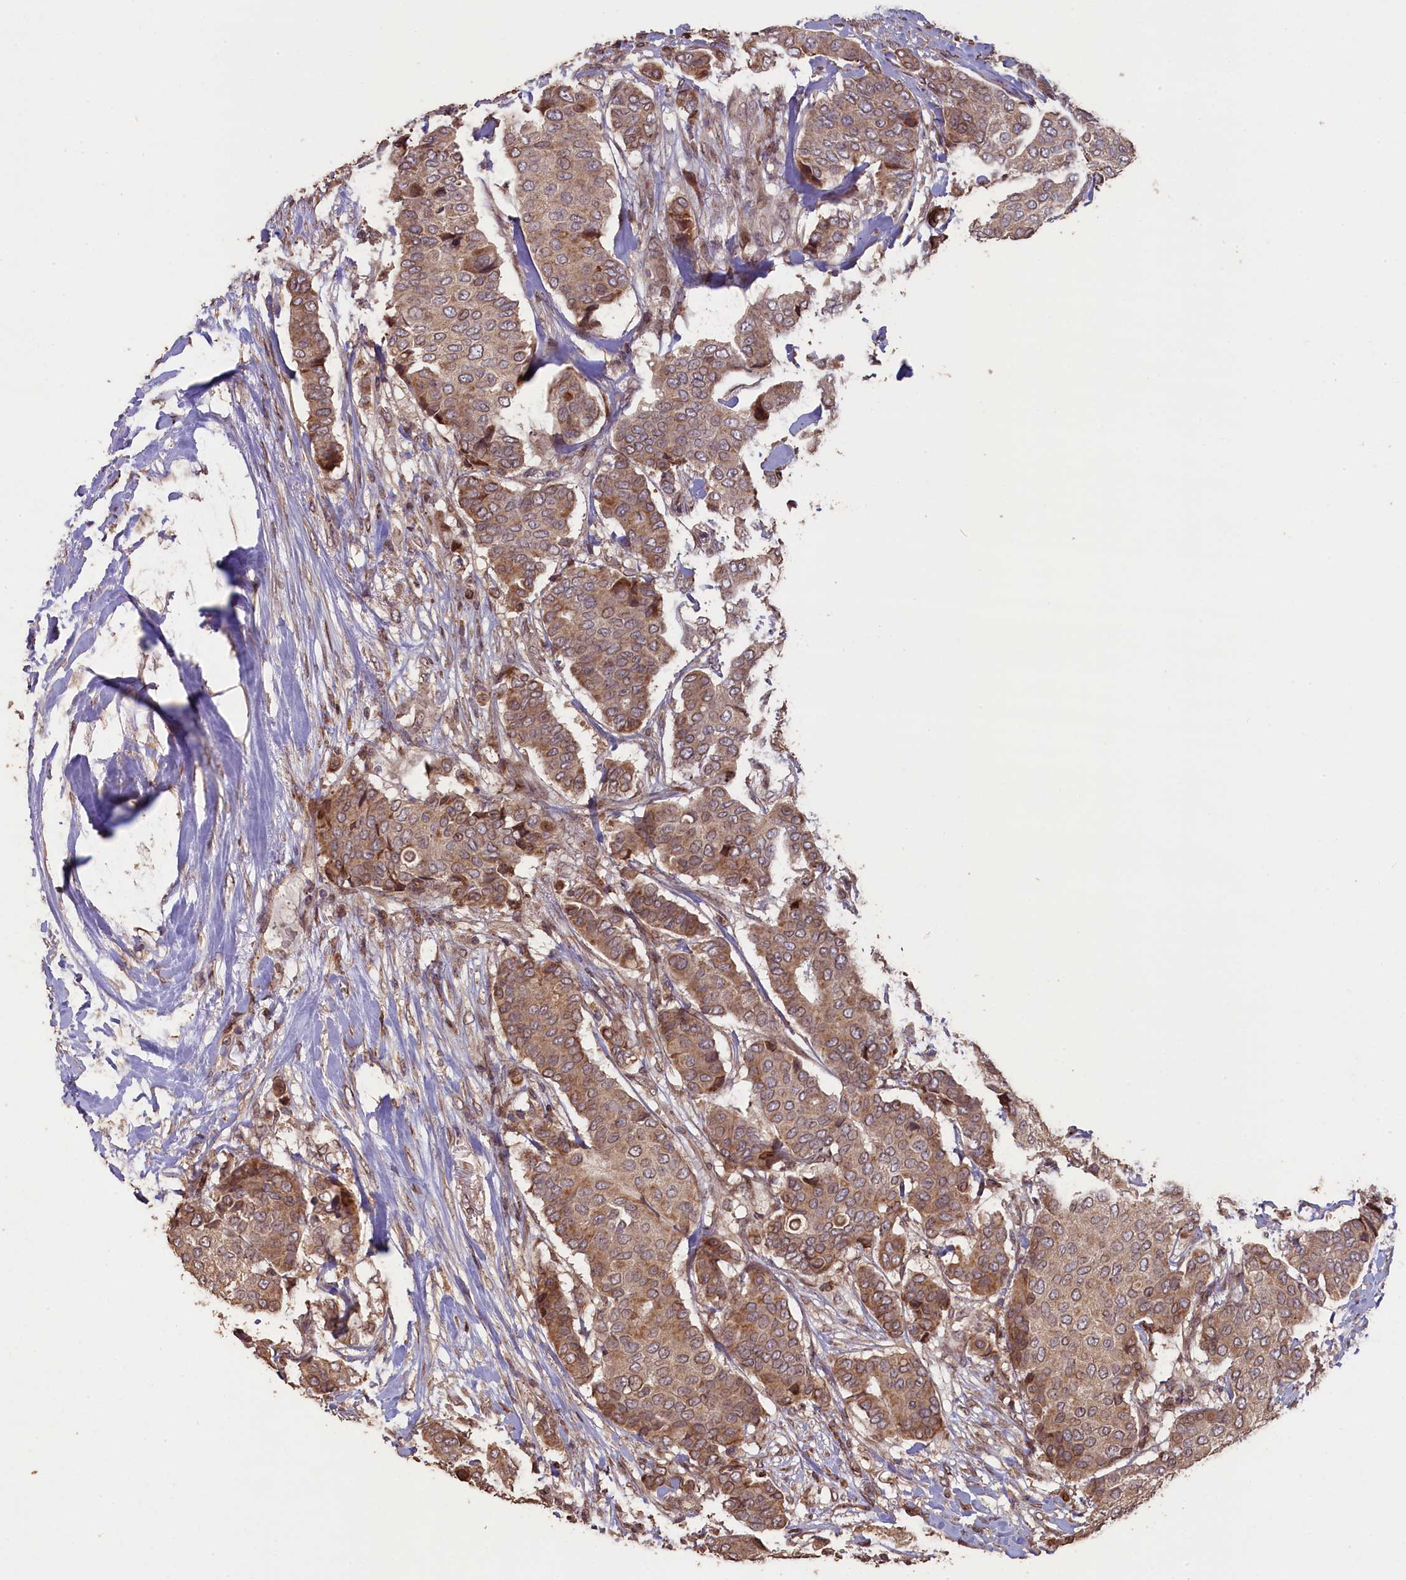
{"staining": {"intensity": "moderate", "quantity": ">75%", "location": "cytoplasmic/membranous,nuclear"}, "tissue": "breast cancer", "cell_type": "Tumor cells", "image_type": "cancer", "snomed": [{"axis": "morphology", "description": "Duct carcinoma"}, {"axis": "topography", "description": "Breast"}], "caption": "A high-resolution micrograph shows IHC staining of breast infiltrating ductal carcinoma, which reveals moderate cytoplasmic/membranous and nuclear expression in approximately >75% of tumor cells.", "gene": "SLC38A7", "patient": {"sex": "female", "age": 75}}